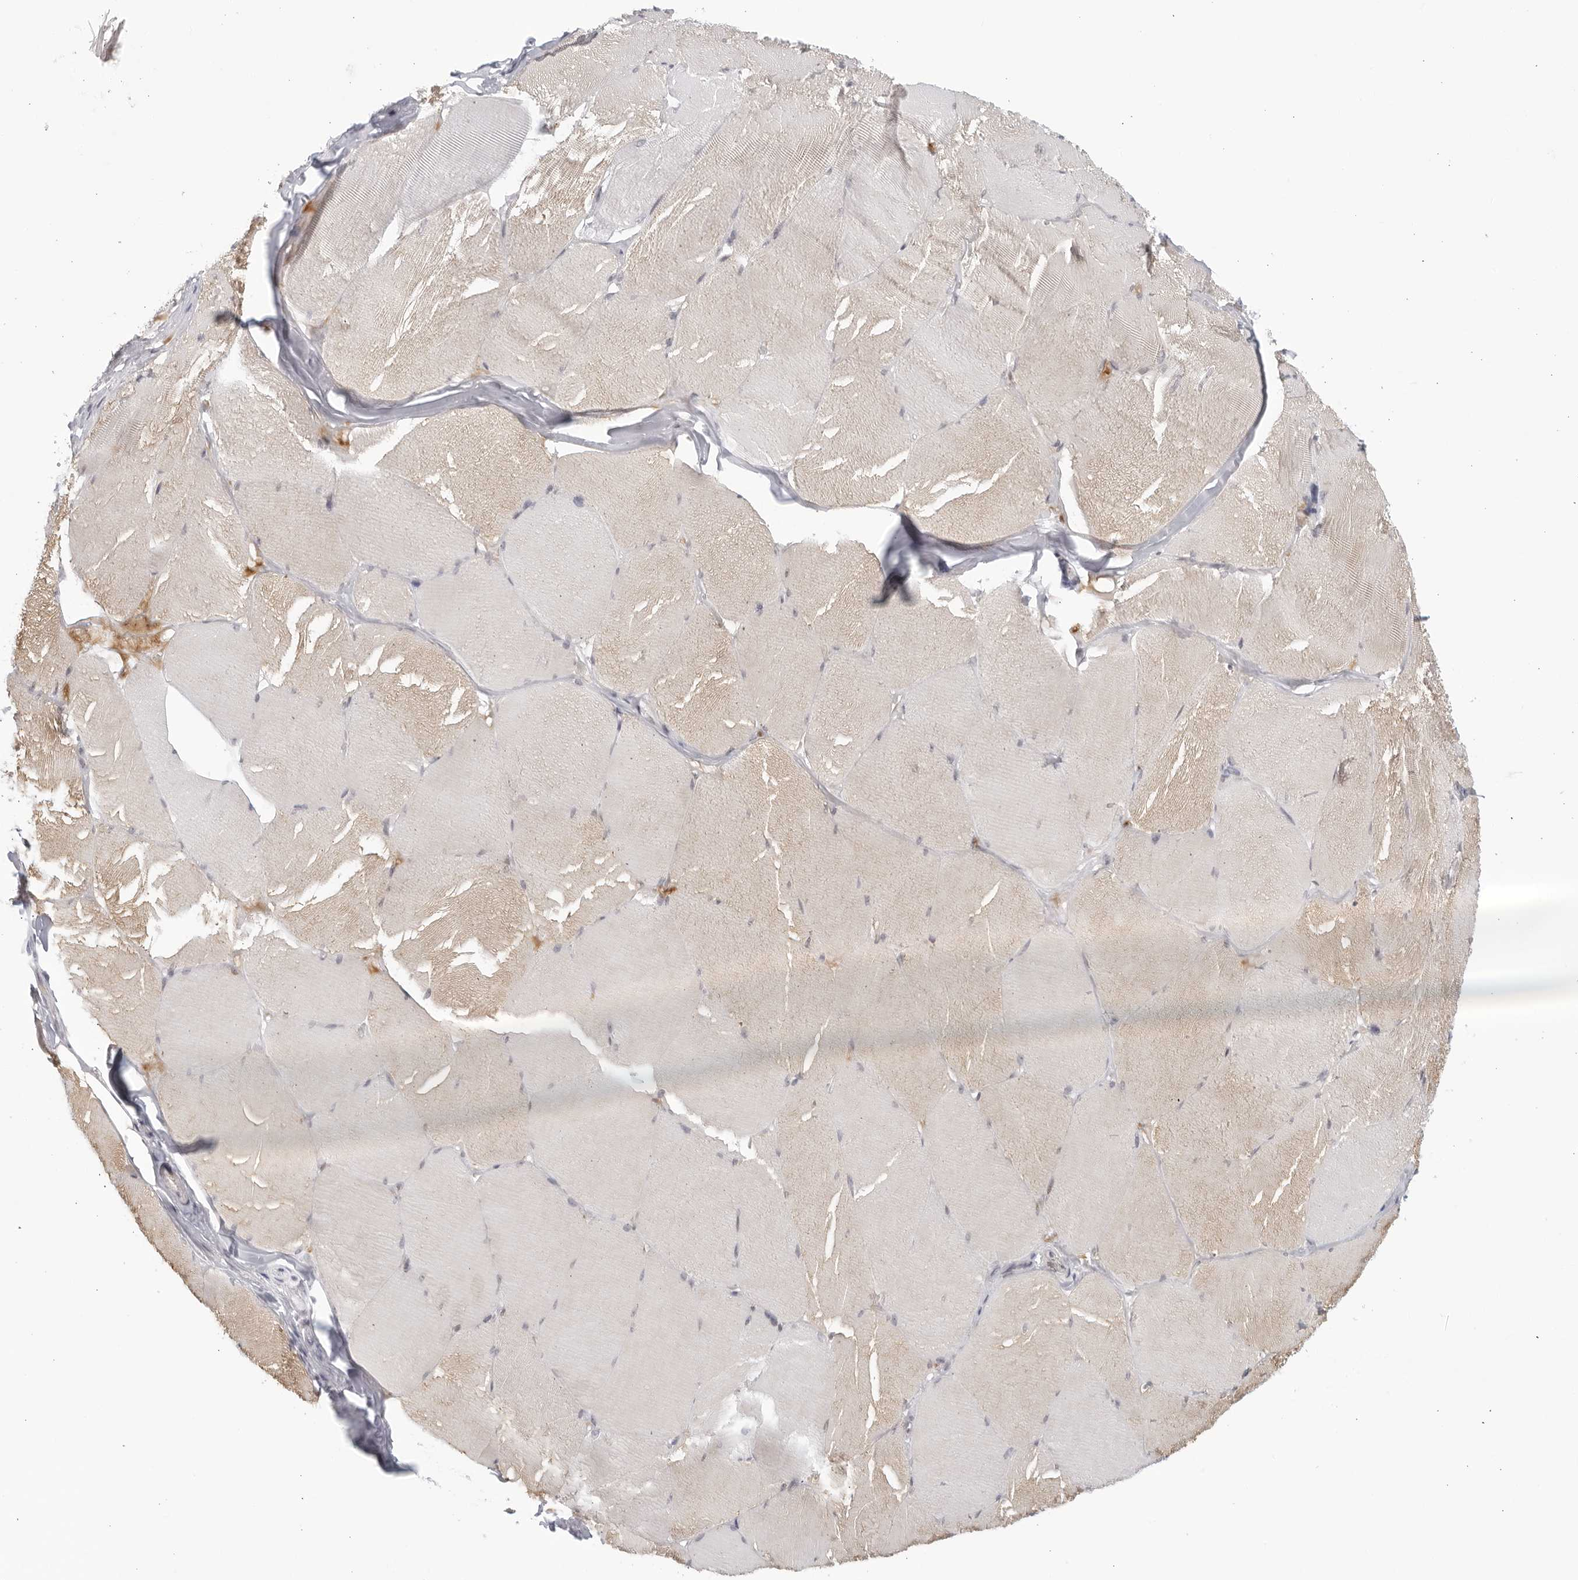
{"staining": {"intensity": "weak", "quantity": "25%-75%", "location": "cytoplasmic/membranous"}, "tissue": "skeletal muscle", "cell_type": "Myocytes", "image_type": "normal", "snomed": [{"axis": "morphology", "description": "Normal tissue, NOS"}, {"axis": "topography", "description": "Skin"}, {"axis": "topography", "description": "Skeletal muscle"}], "caption": "IHC staining of benign skeletal muscle, which demonstrates low levels of weak cytoplasmic/membranous expression in about 25%-75% of myocytes indicating weak cytoplasmic/membranous protein expression. The staining was performed using DAB (brown) for protein detection and nuclei were counterstained in hematoxylin (blue).", "gene": "WDTC1", "patient": {"sex": "male", "age": 83}}